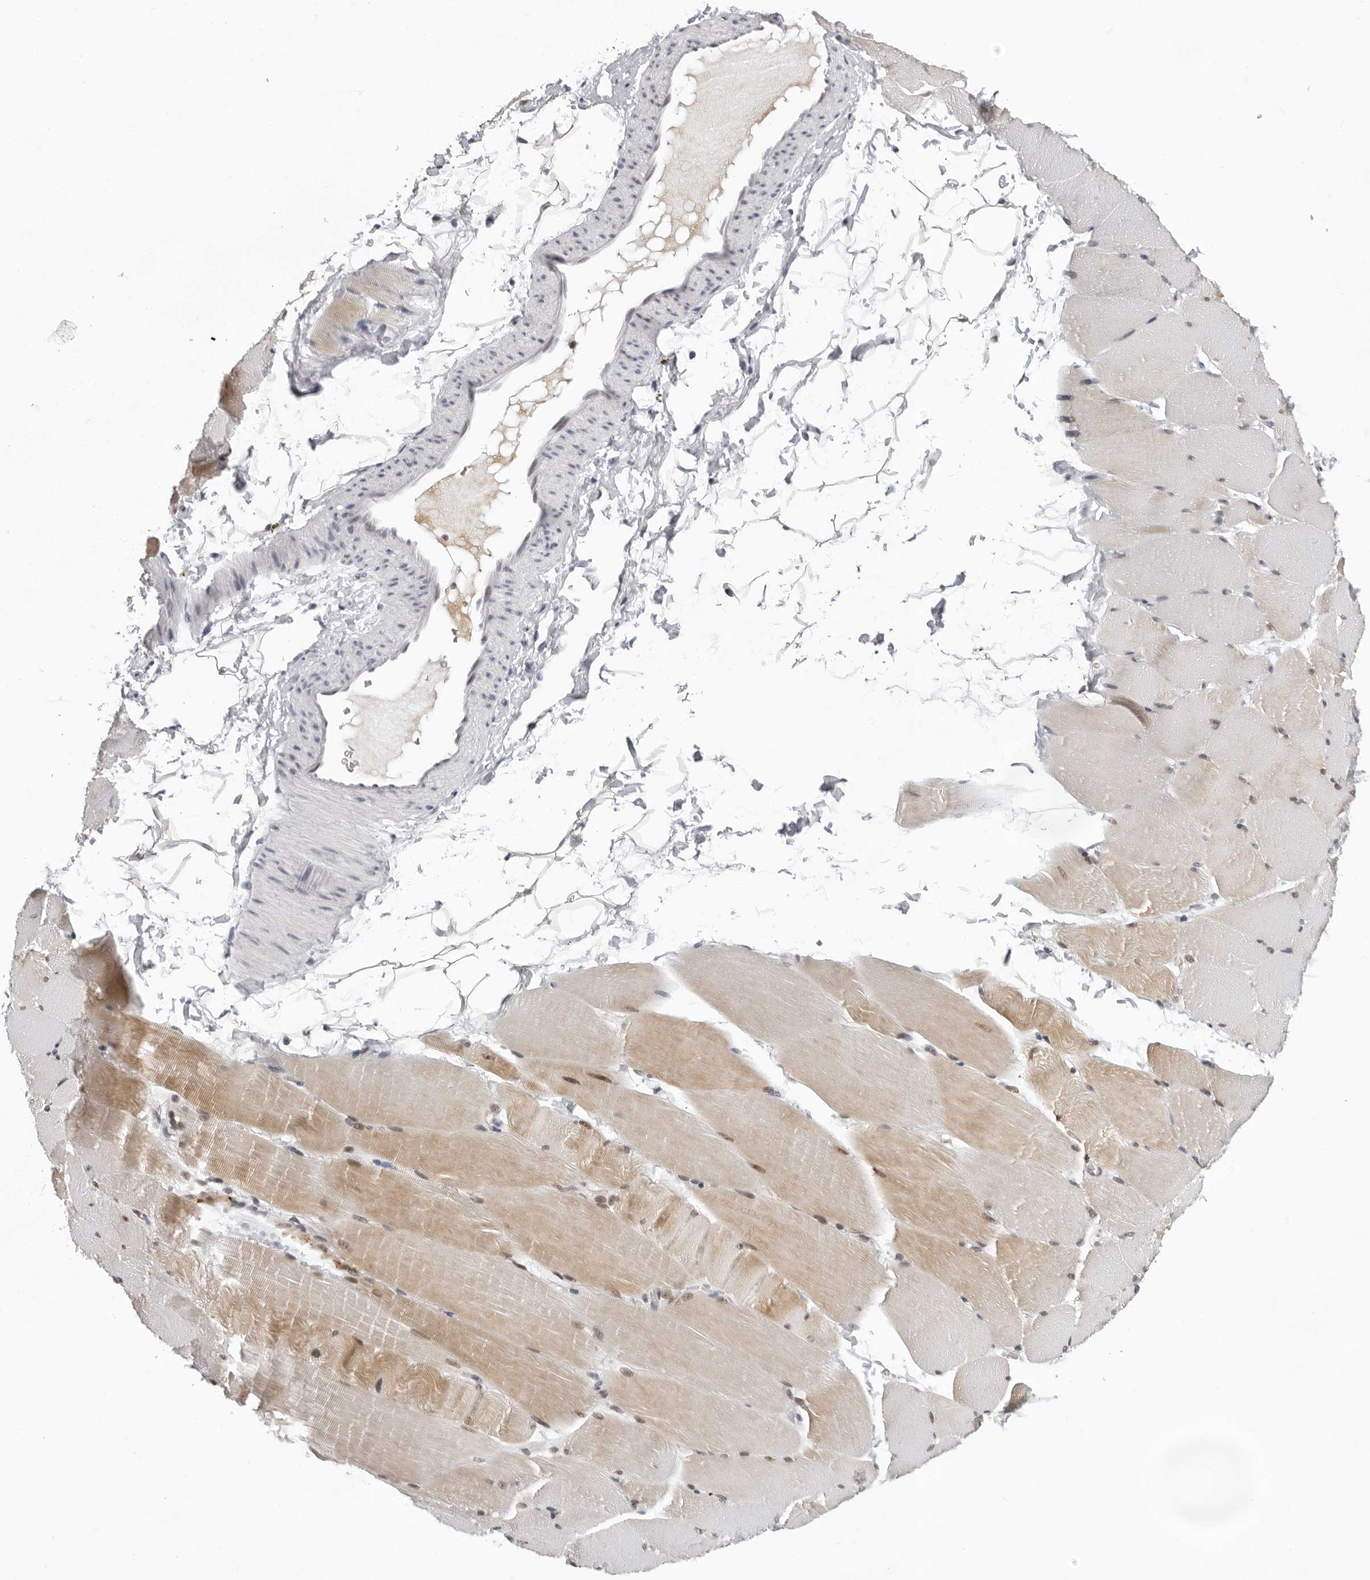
{"staining": {"intensity": "moderate", "quantity": ">75%", "location": "cytoplasmic/membranous,nuclear"}, "tissue": "skeletal muscle", "cell_type": "Myocytes", "image_type": "normal", "snomed": [{"axis": "morphology", "description": "Normal tissue, NOS"}, {"axis": "topography", "description": "Skeletal muscle"}, {"axis": "topography", "description": "Parathyroid gland"}], "caption": "Protein staining demonstrates moderate cytoplasmic/membranous,nuclear positivity in approximately >75% of myocytes in normal skeletal muscle.", "gene": "USP1", "patient": {"sex": "female", "age": 37}}